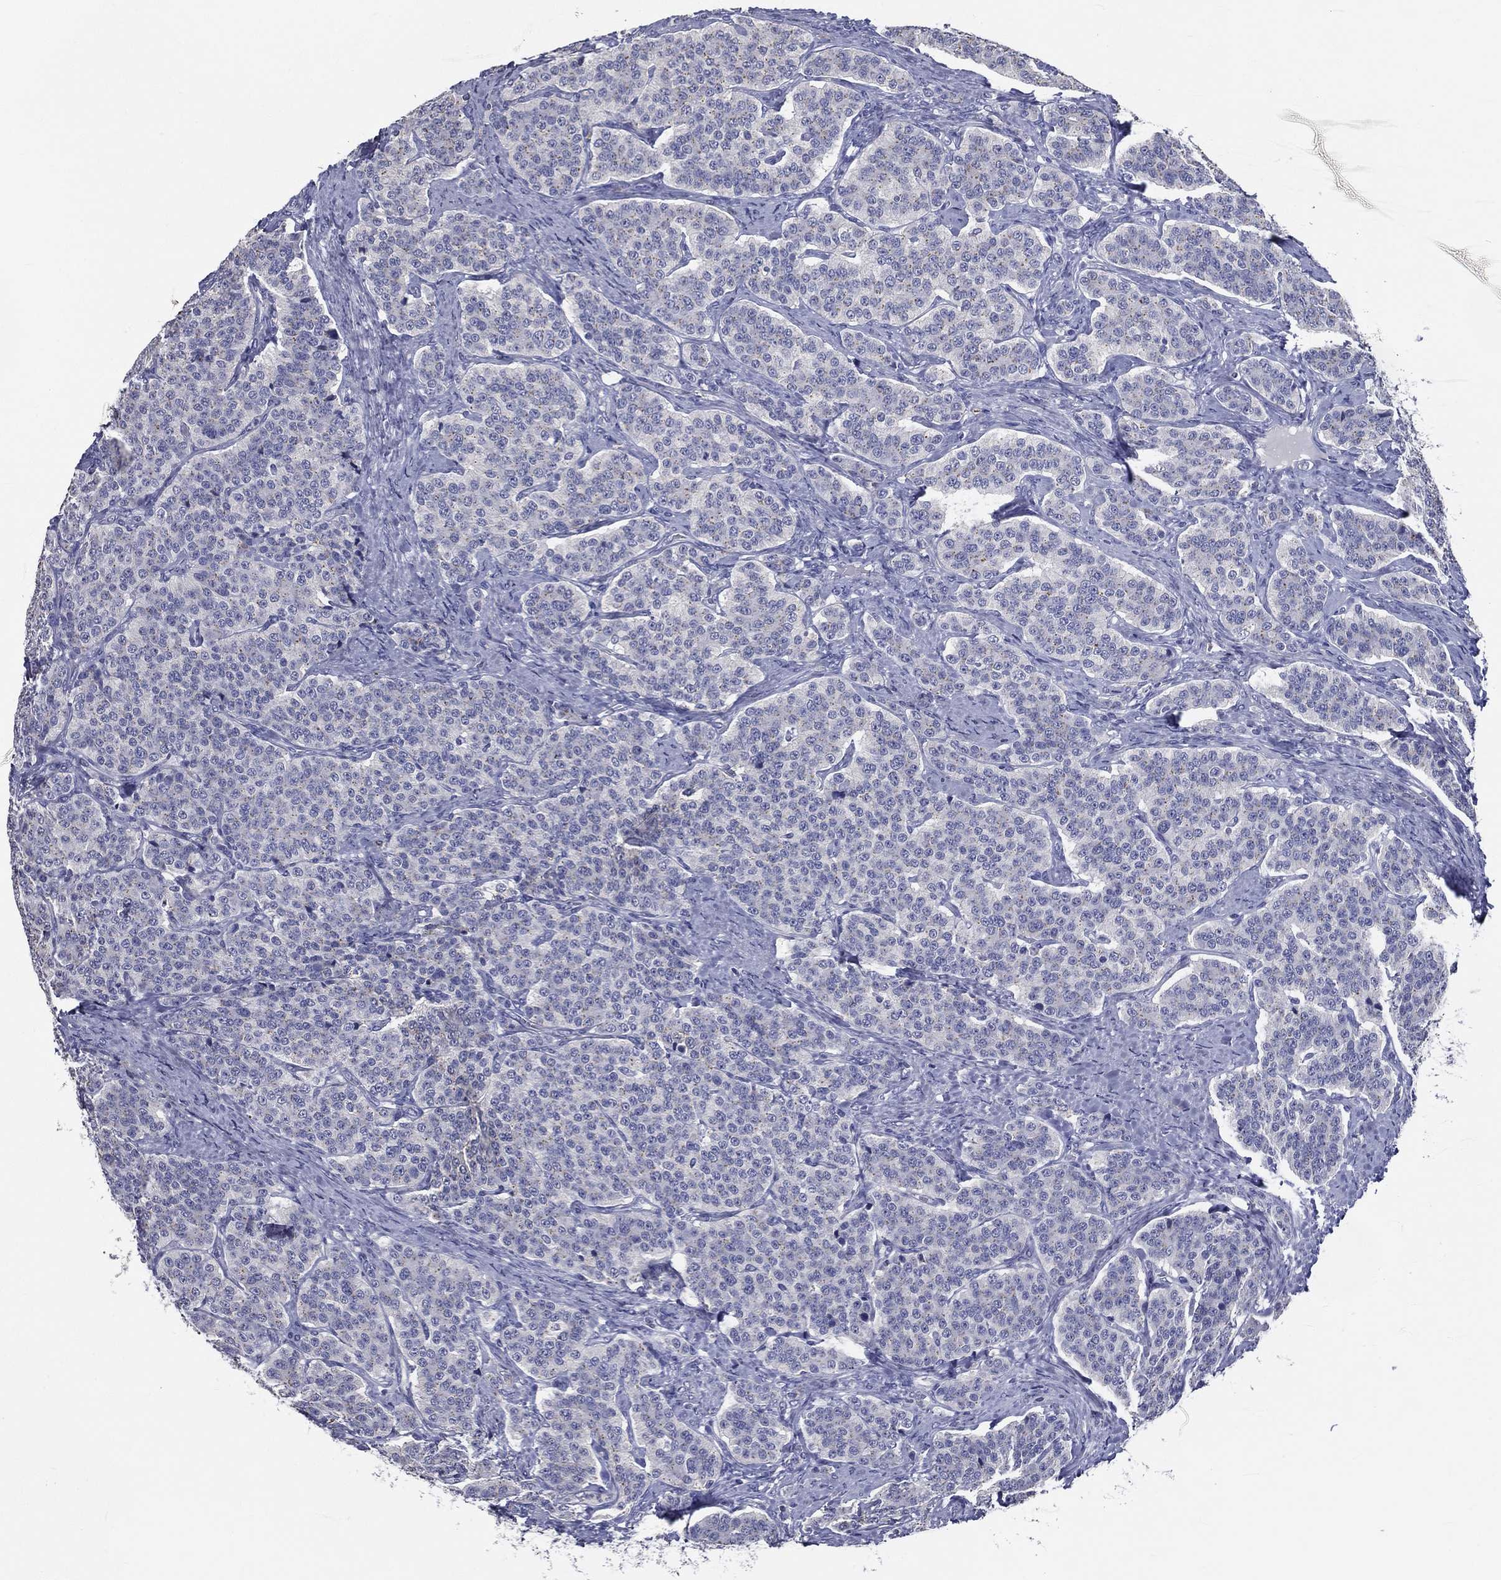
{"staining": {"intensity": "negative", "quantity": "none", "location": "none"}, "tissue": "carcinoid", "cell_type": "Tumor cells", "image_type": "cancer", "snomed": [{"axis": "morphology", "description": "Carcinoid, malignant, NOS"}, {"axis": "topography", "description": "Small intestine"}], "caption": "Carcinoid stained for a protein using immunohistochemistry (IHC) shows no expression tumor cells.", "gene": "TFAP2A", "patient": {"sex": "female", "age": 58}}